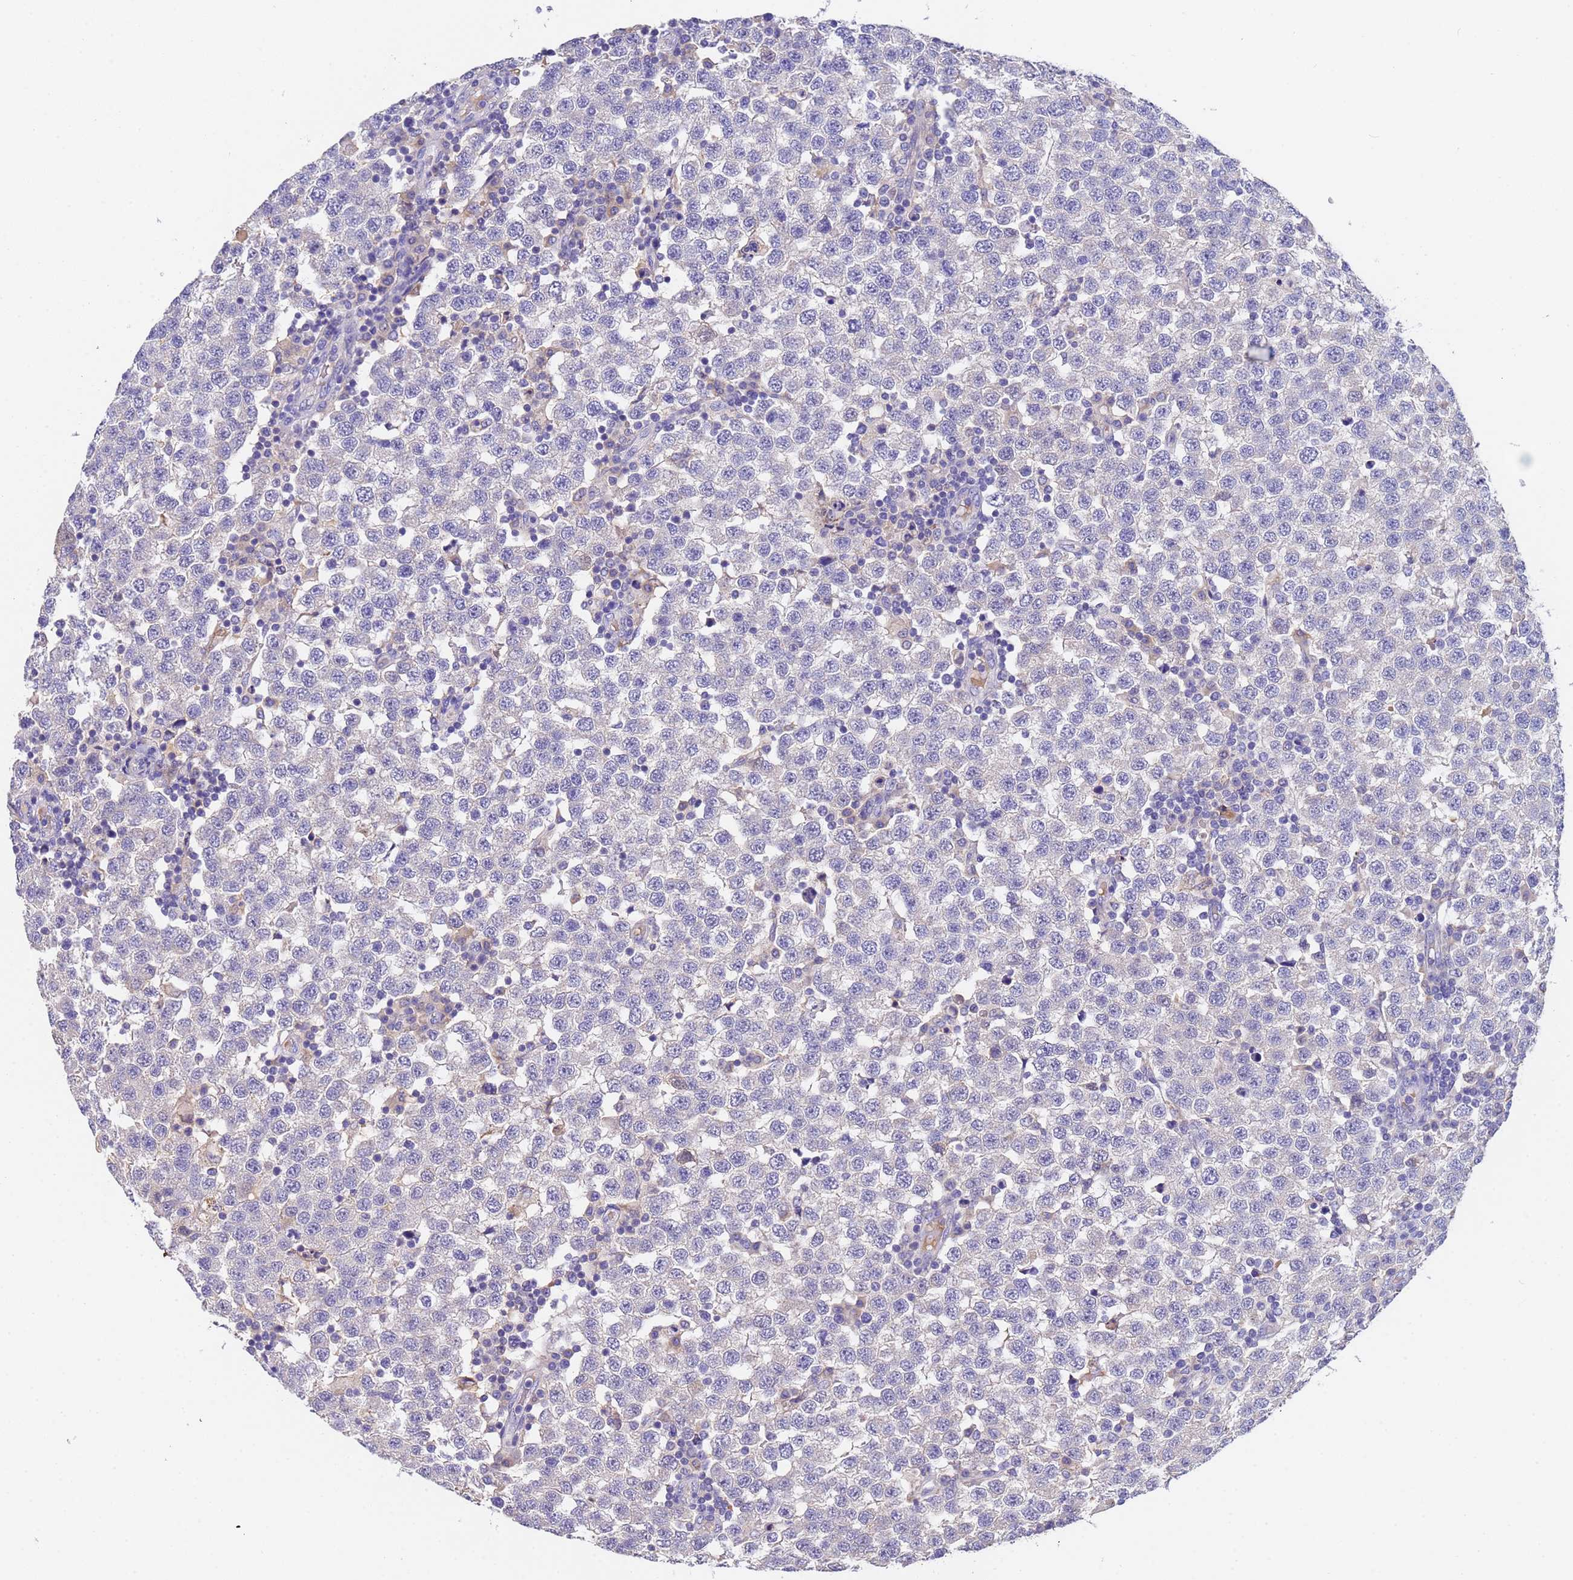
{"staining": {"intensity": "negative", "quantity": "none", "location": "none"}, "tissue": "testis cancer", "cell_type": "Tumor cells", "image_type": "cancer", "snomed": [{"axis": "morphology", "description": "Seminoma, NOS"}, {"axis": "topography", "description": "Testis"}], "caption": "This is a histopathology image of immunohistochemistry staining of testis cancer, which shows no staining in tumor cells.", "gene": "SLC24A3", "patient": {"sex": "male", "age": 34}}